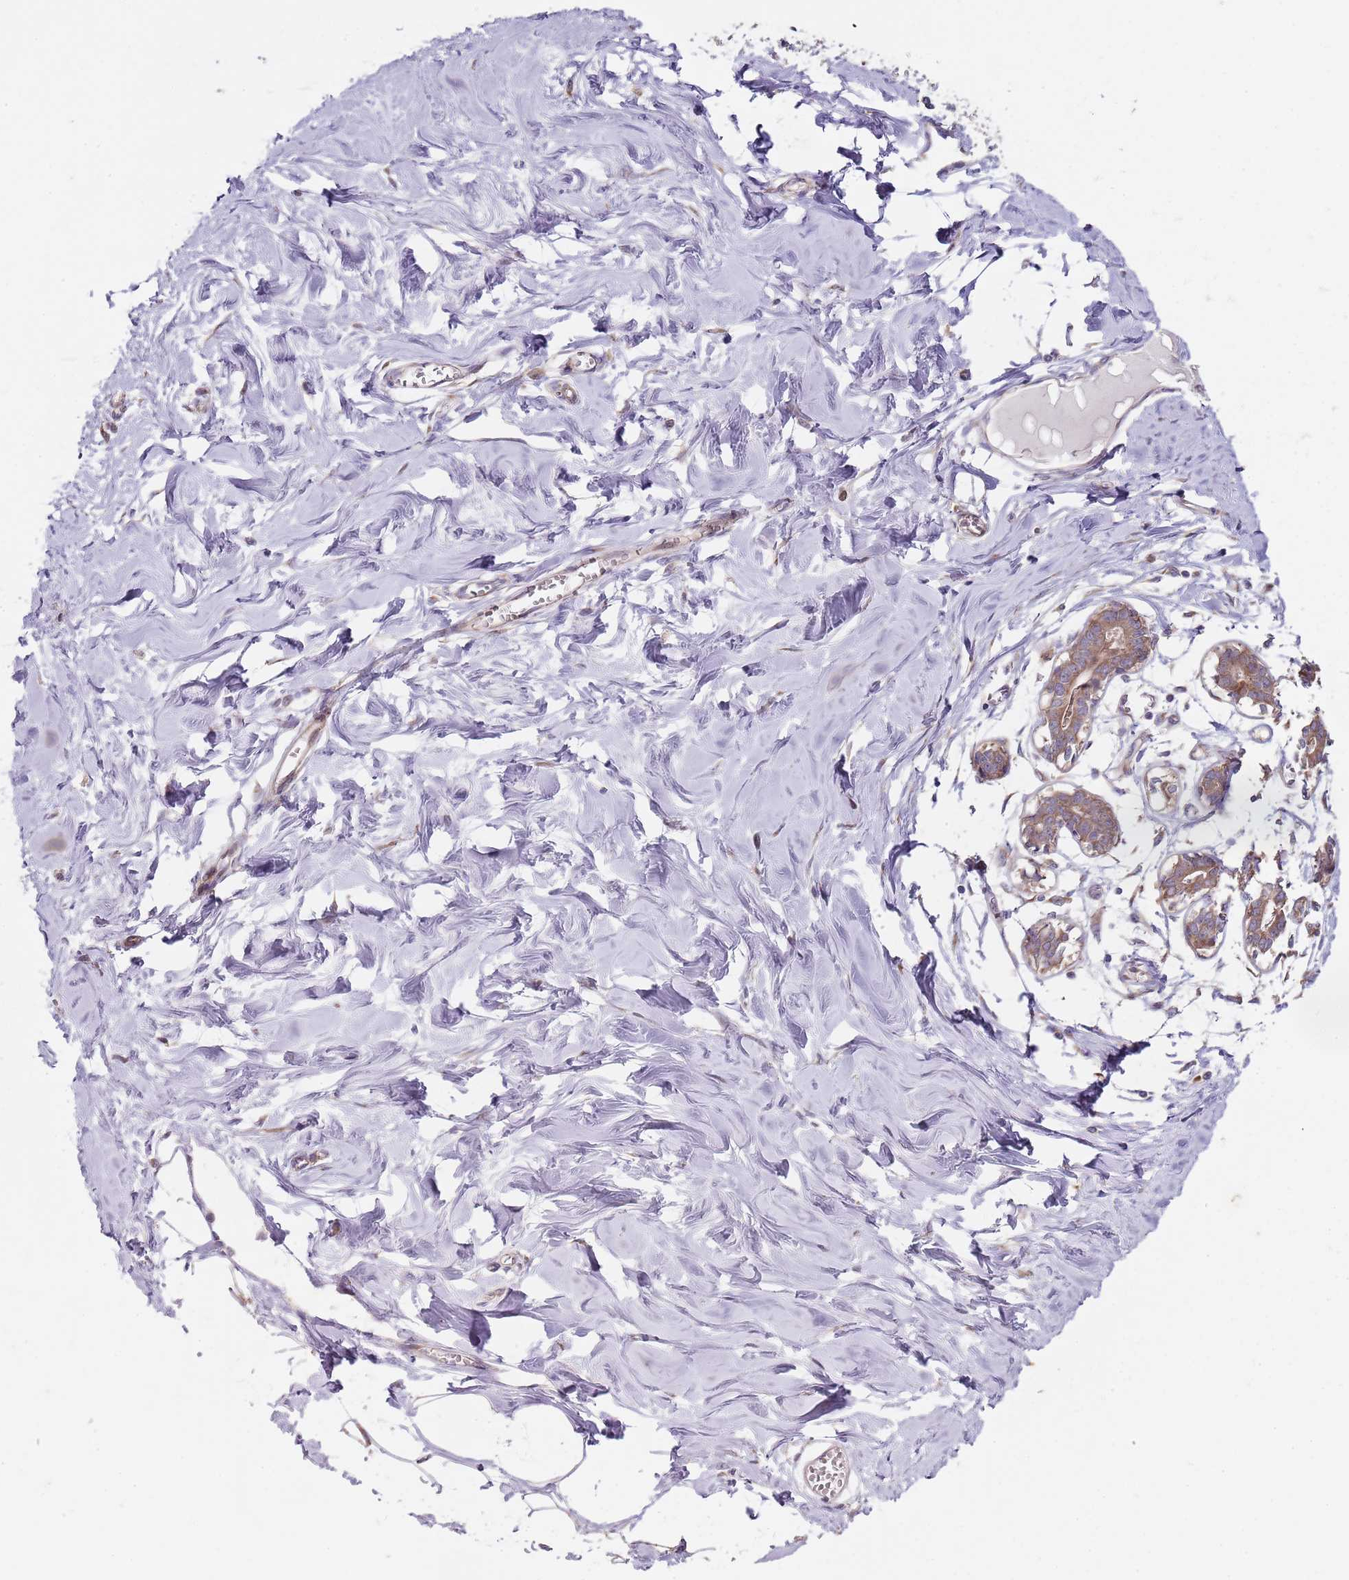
{"staining": {"intensity": "negative", "quantity": "none", "location": "none"}, "tissue": "breast", "cell_type": "Adipocytes", "image_type": "normal", "snomed": [{"axis": "morphology", "description": "Normal tissue, NOS"}, {"axis": "topography", "description": "Breast"}], "caption": "There is no significant positivity in adipocytes of breast. (DAB immunohistochemistry (IHC), high magnification).", "gene": "TBC1D9", "patient": {"sex": "female", "age": 27}}